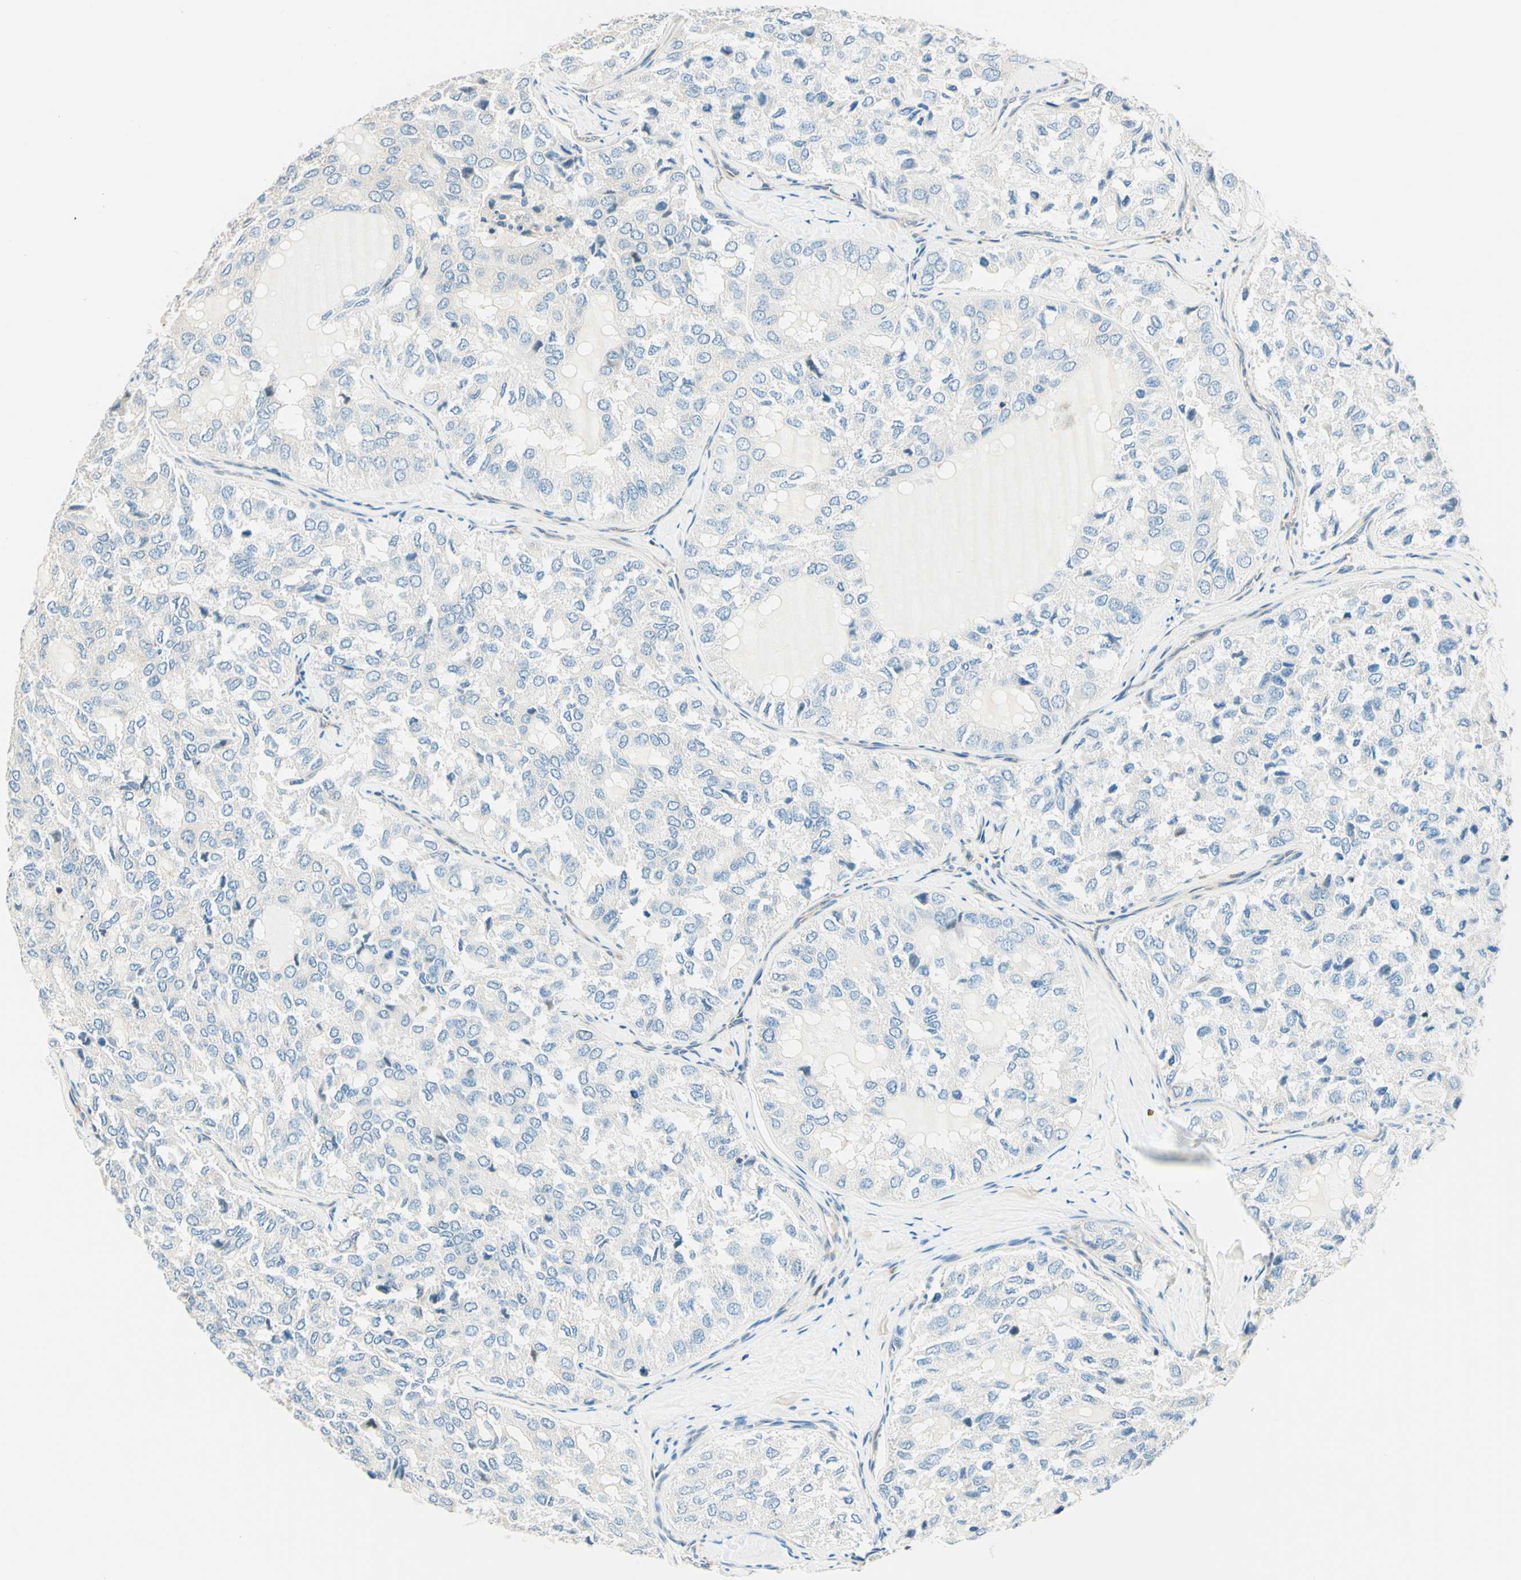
{"staining": {"intensity": "negative", "quantity": "none", "location": "none"}, "tissue": "thyroid cancer", "cell_type": "Tumor cells", "image_type": "cancer", "snomed": [{"axis": "morphology", "description": "Follicular adenoma carcinoma, NOS"}, {"axis": "topography", "description": "Thyroid gland"}], "caption": "A micrograph of thyroid follicular adenoma carcinoma stained for a protein shows no brown staining in tumor cells.", "gene": "TAOK2", "patient": {"sex": "male", "age": 75}}